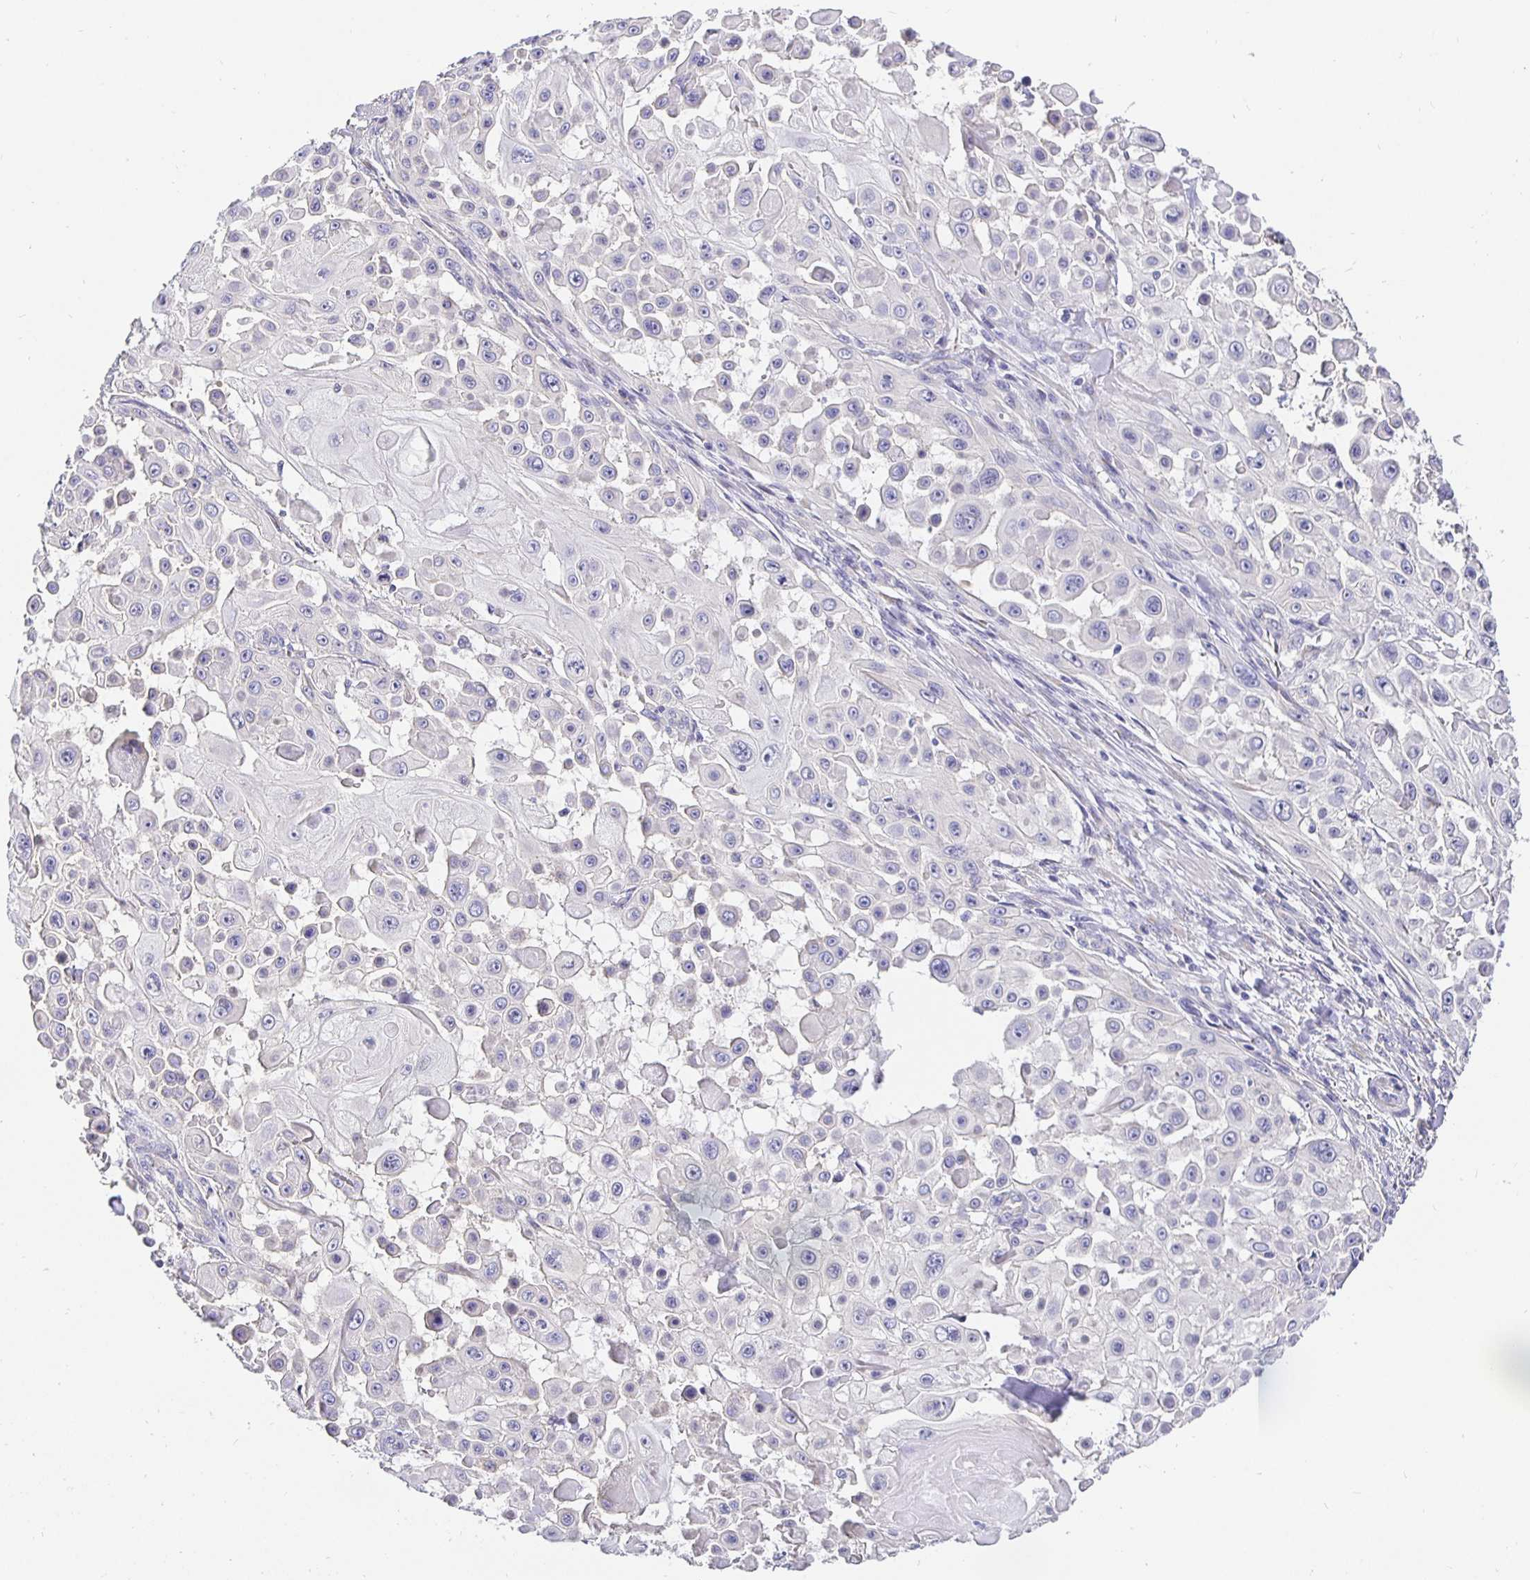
{"staining": {"intensity": "negative", "quantity": "none", "location": "none"}, "tissue": "skin cancer", "cell_type": "Tumor cells", "image_type": "cancer", "snomed": [{"axis": "morphology", "description": "Squamous cell carcinoma, NOS"}, {"axis": "topography", "description": "Skin"}], "caption": "An immunohistochemistry micrograph of skin cancer is shown. There is no staining in tumor cells of skin cancer.", "gene": "OPALIN", "patient": {"sex": "male", "age": 91}}